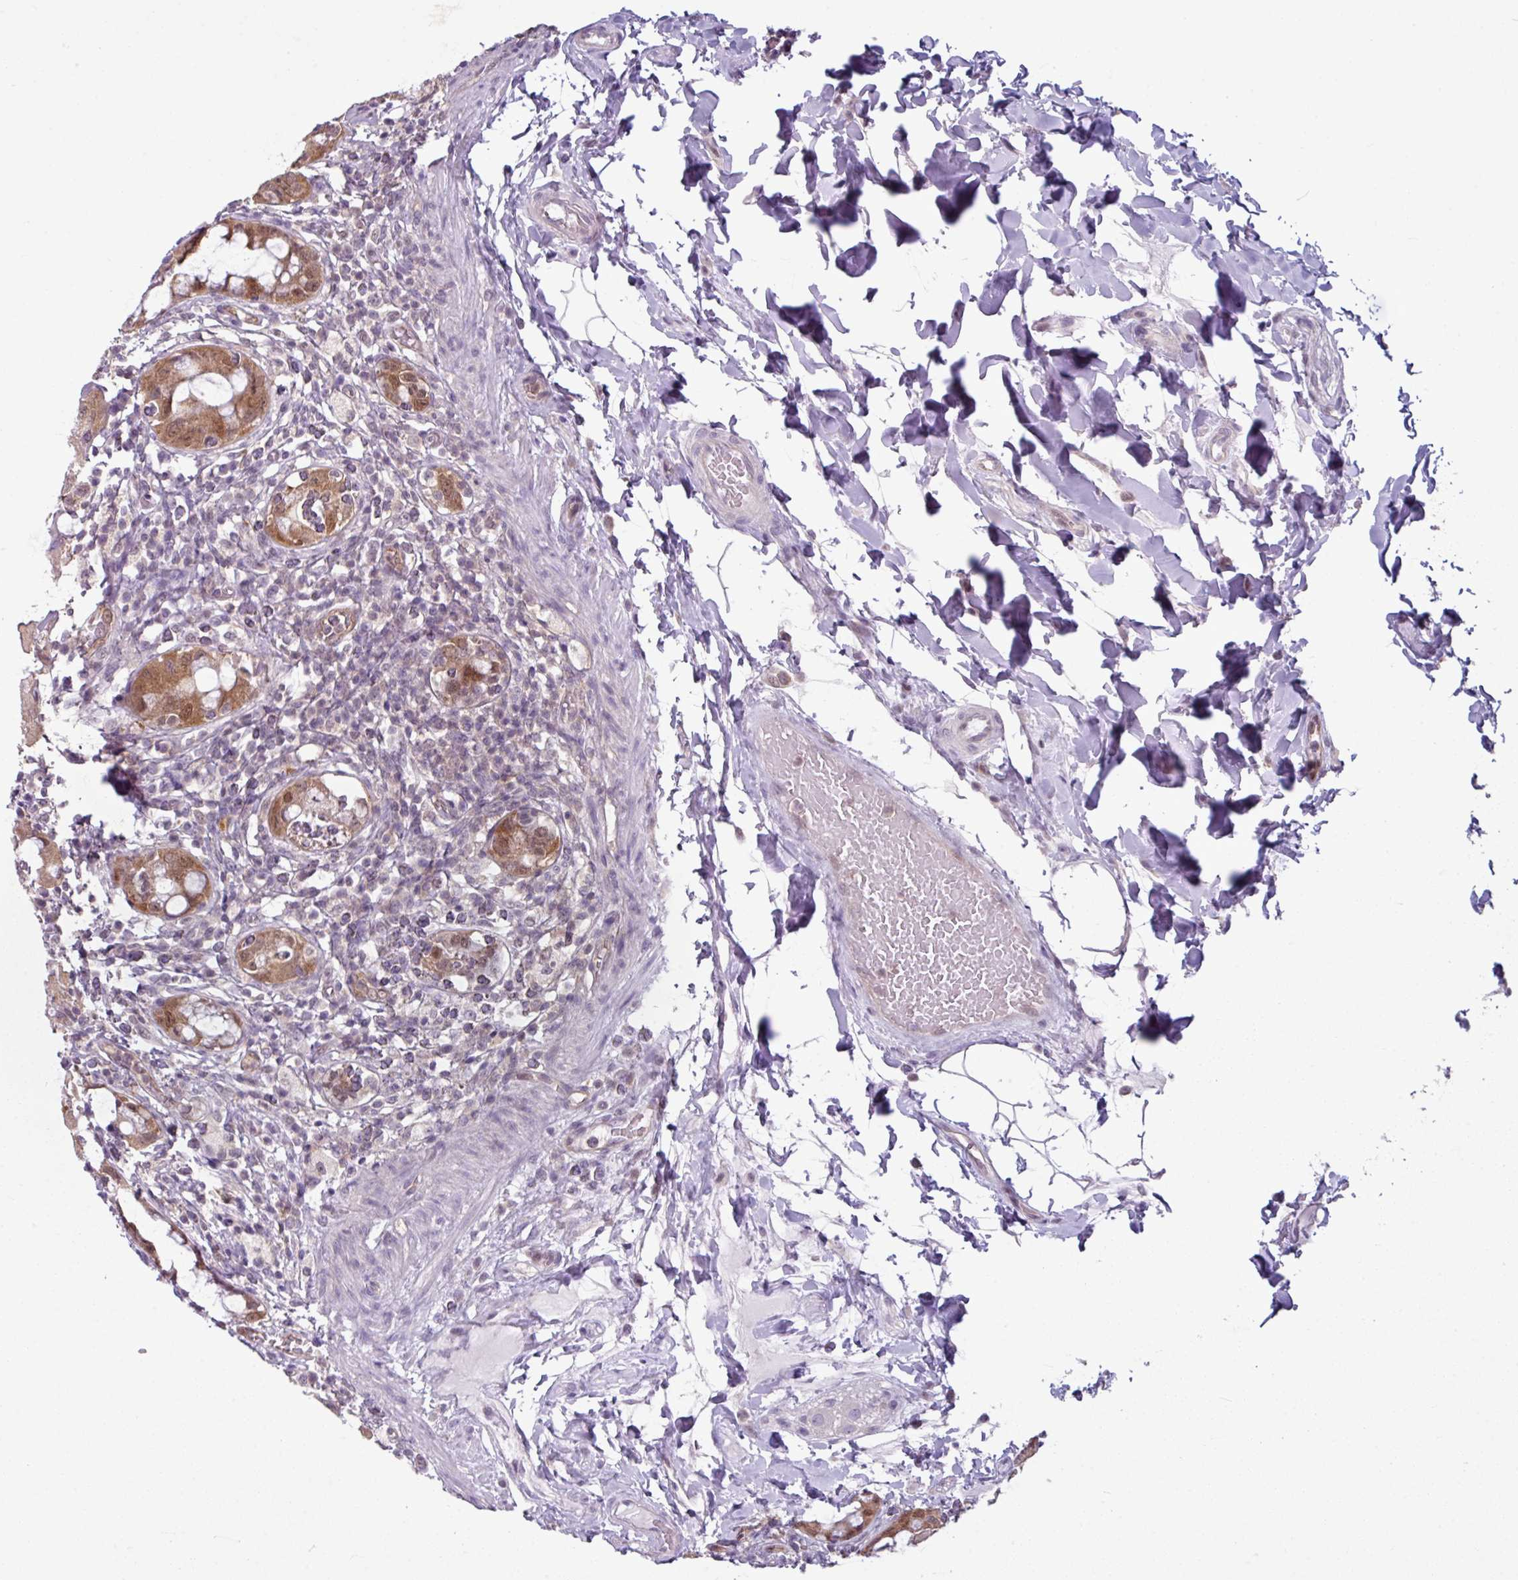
{"staining": {"intensity": "strong", "quantity": ">75%", "location": "cytoplasmic/membranous,nuclear"}, "tissue": "rectum", "cell_type": "Glandular cells", "image_type": "normal", "snomed": [{"axis": "morphology", "description": "Normal tissue, NOS"}, {"axis": "topography", "description": "Rectum"}], "caption": "High-magnification brightfield microscopy of unremarkable rectum stained with DAB (3,3'-diaminobenzidine) (brown) and counterstained with hematoxylin (blue). glandular cells exhibit strong cytoplasmic/membranous,nuclear expression is seen in approximately>75% of cells.", "gene": "TTLL12", "patient": {"sex": "female", "age": 57}}